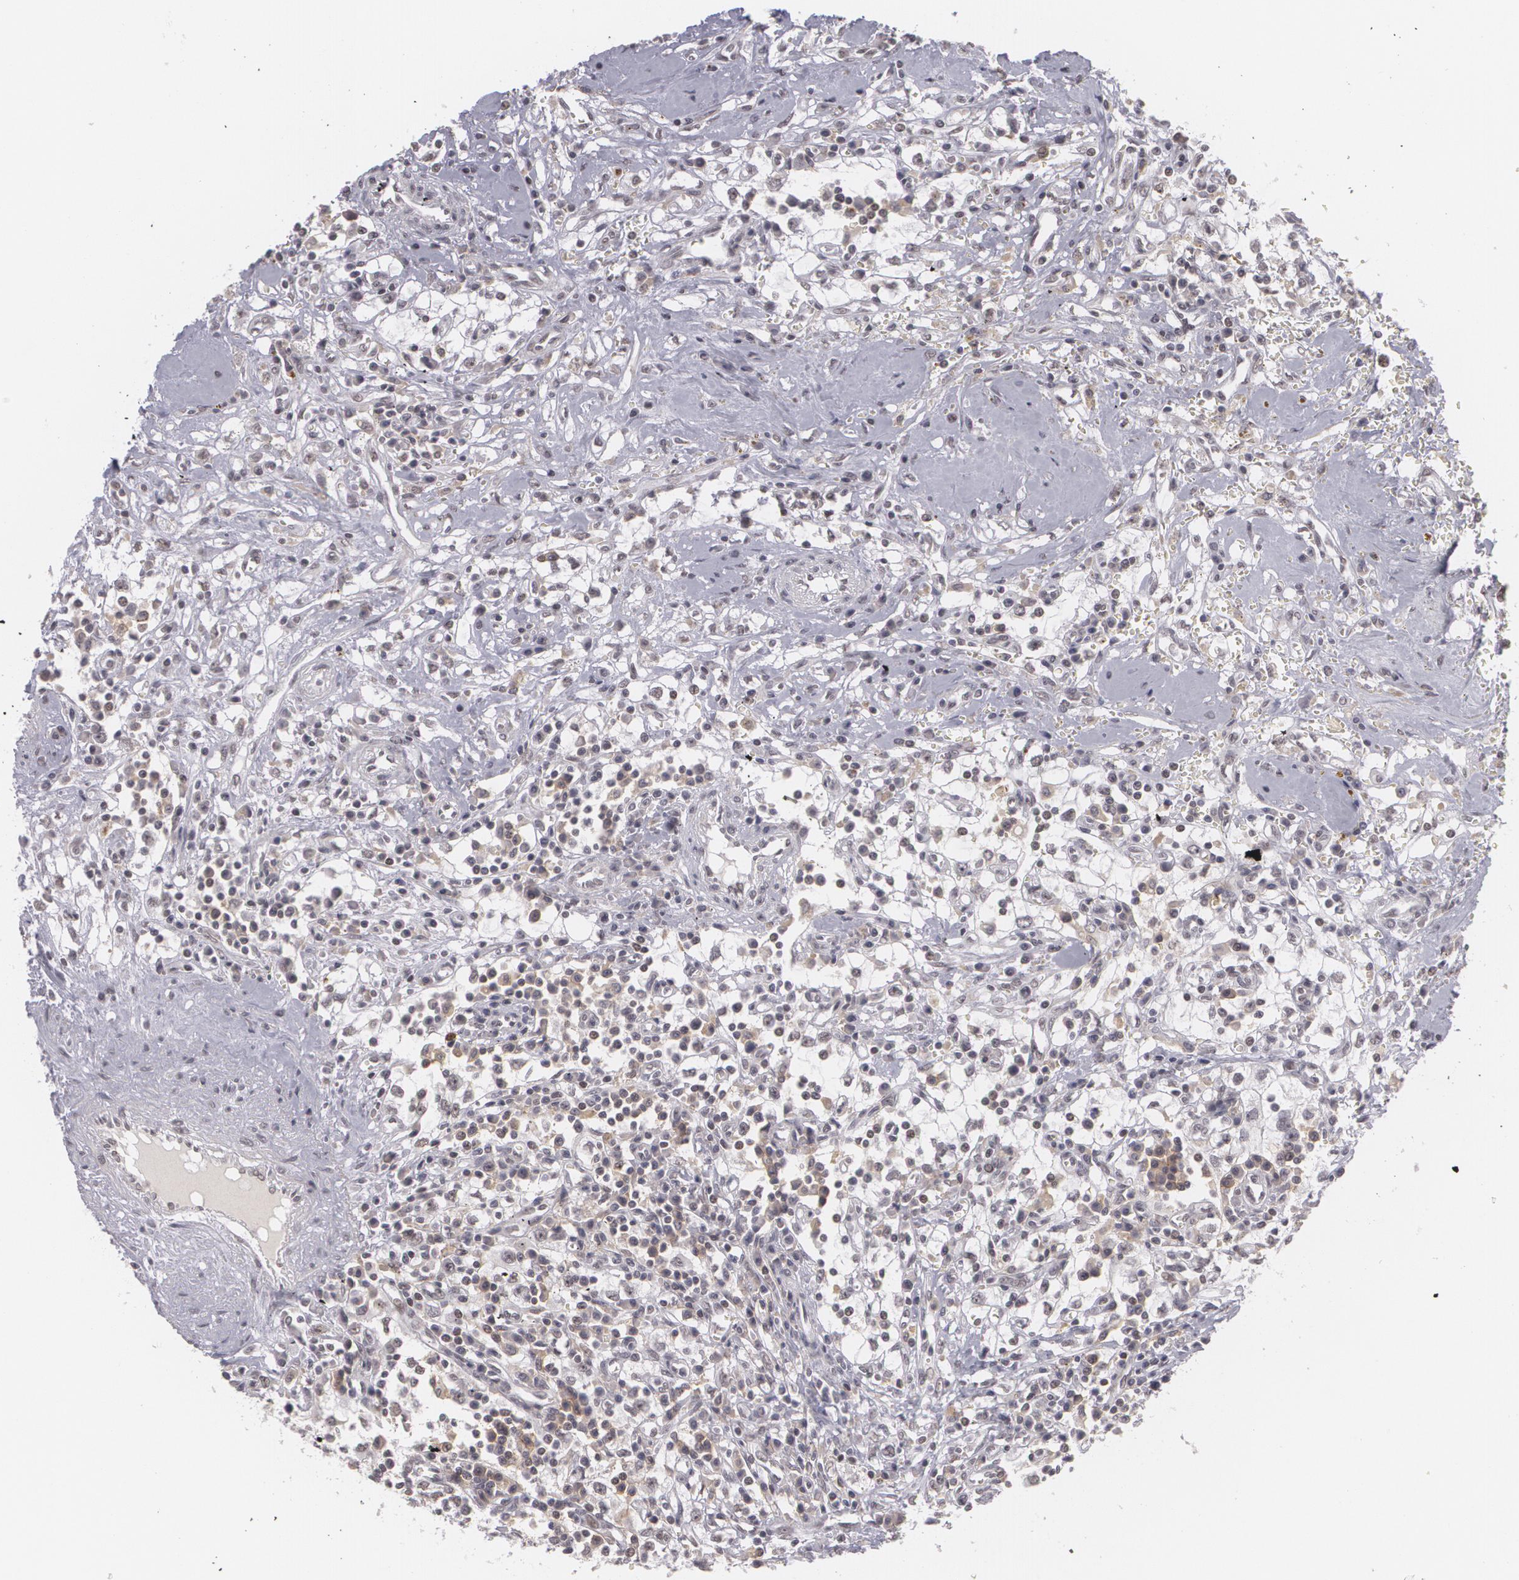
{"staining": {"intensity": "negative", "quantity": "none", "location": "none"}, "tissue": "renal cancer", "cell_type": "Tumor cells", "image_type": "cancer", "snomed": [{"axis": "morphology", "description": "Adenocarcinoma, NOS"}, {"axis": "topography", "description": "Kidney"}], "caption": "Tumor cells are negative for protein expression in human adenocarcinoma (renal). (DAB (3,3'-diaminobenzidine) IHC visualized using brightfield microscopy, high magnification).", "gene": "RRP7A", "patient": {"sex": "male", "age": 82}}